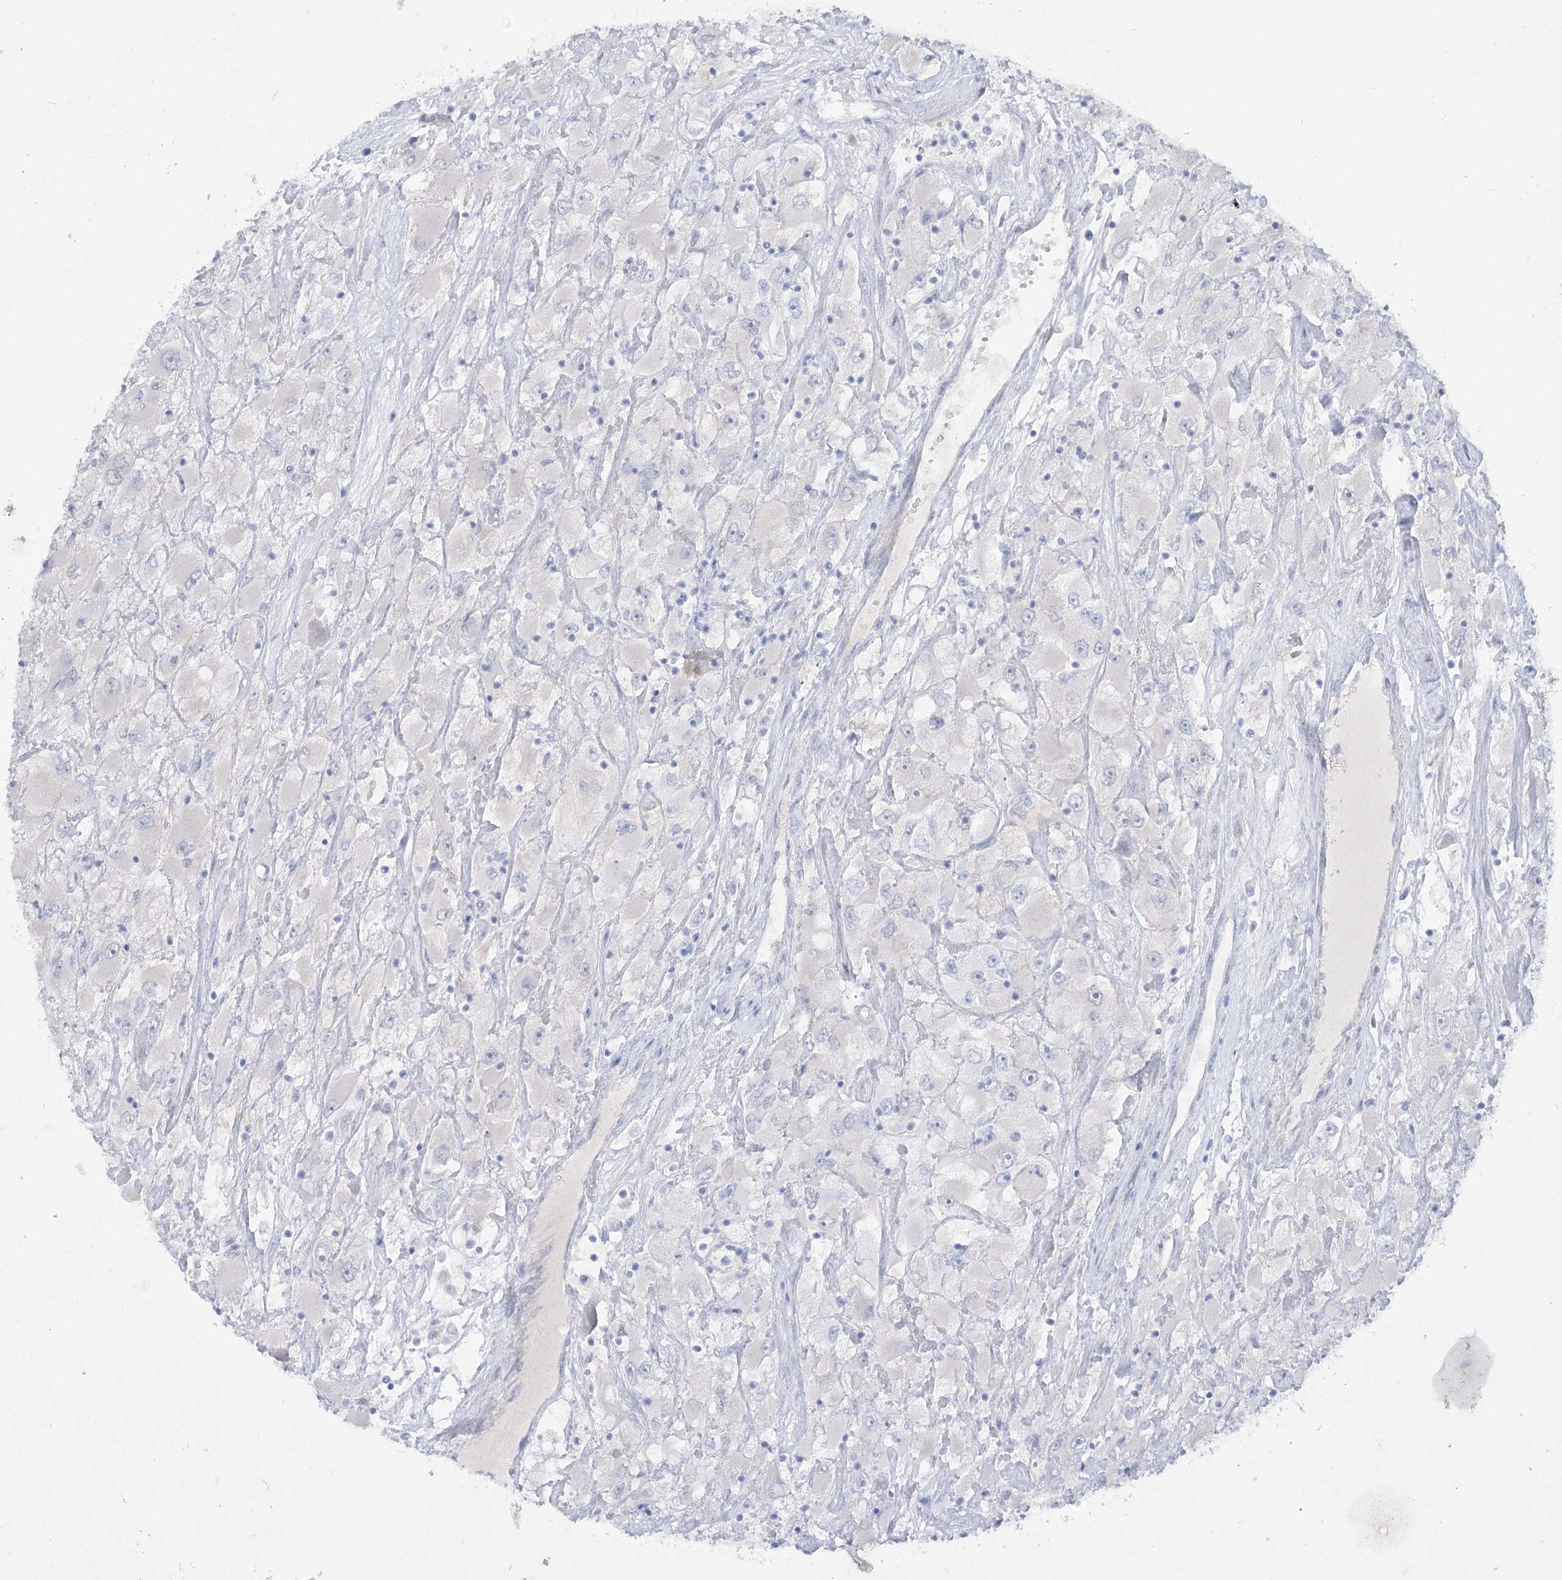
{"staining": {"intensity": "negative", "quantity": "none", "location": "none"}, "tissue": "renal cancer", "cell_type": "Tumor cells", "image_type": "cancer", "snomed": [{"axis": "morphology", "description": "Adenocarcinoma, NOS"}, {"axis": "topography", "description": "Kidney"}], "caption": "Immunohistochemical staining of human renal adenocarcinoma shows no significant staining in tumor cells.", "gene": "GBF1", "patient": {"sex": "female", "age": 52}}